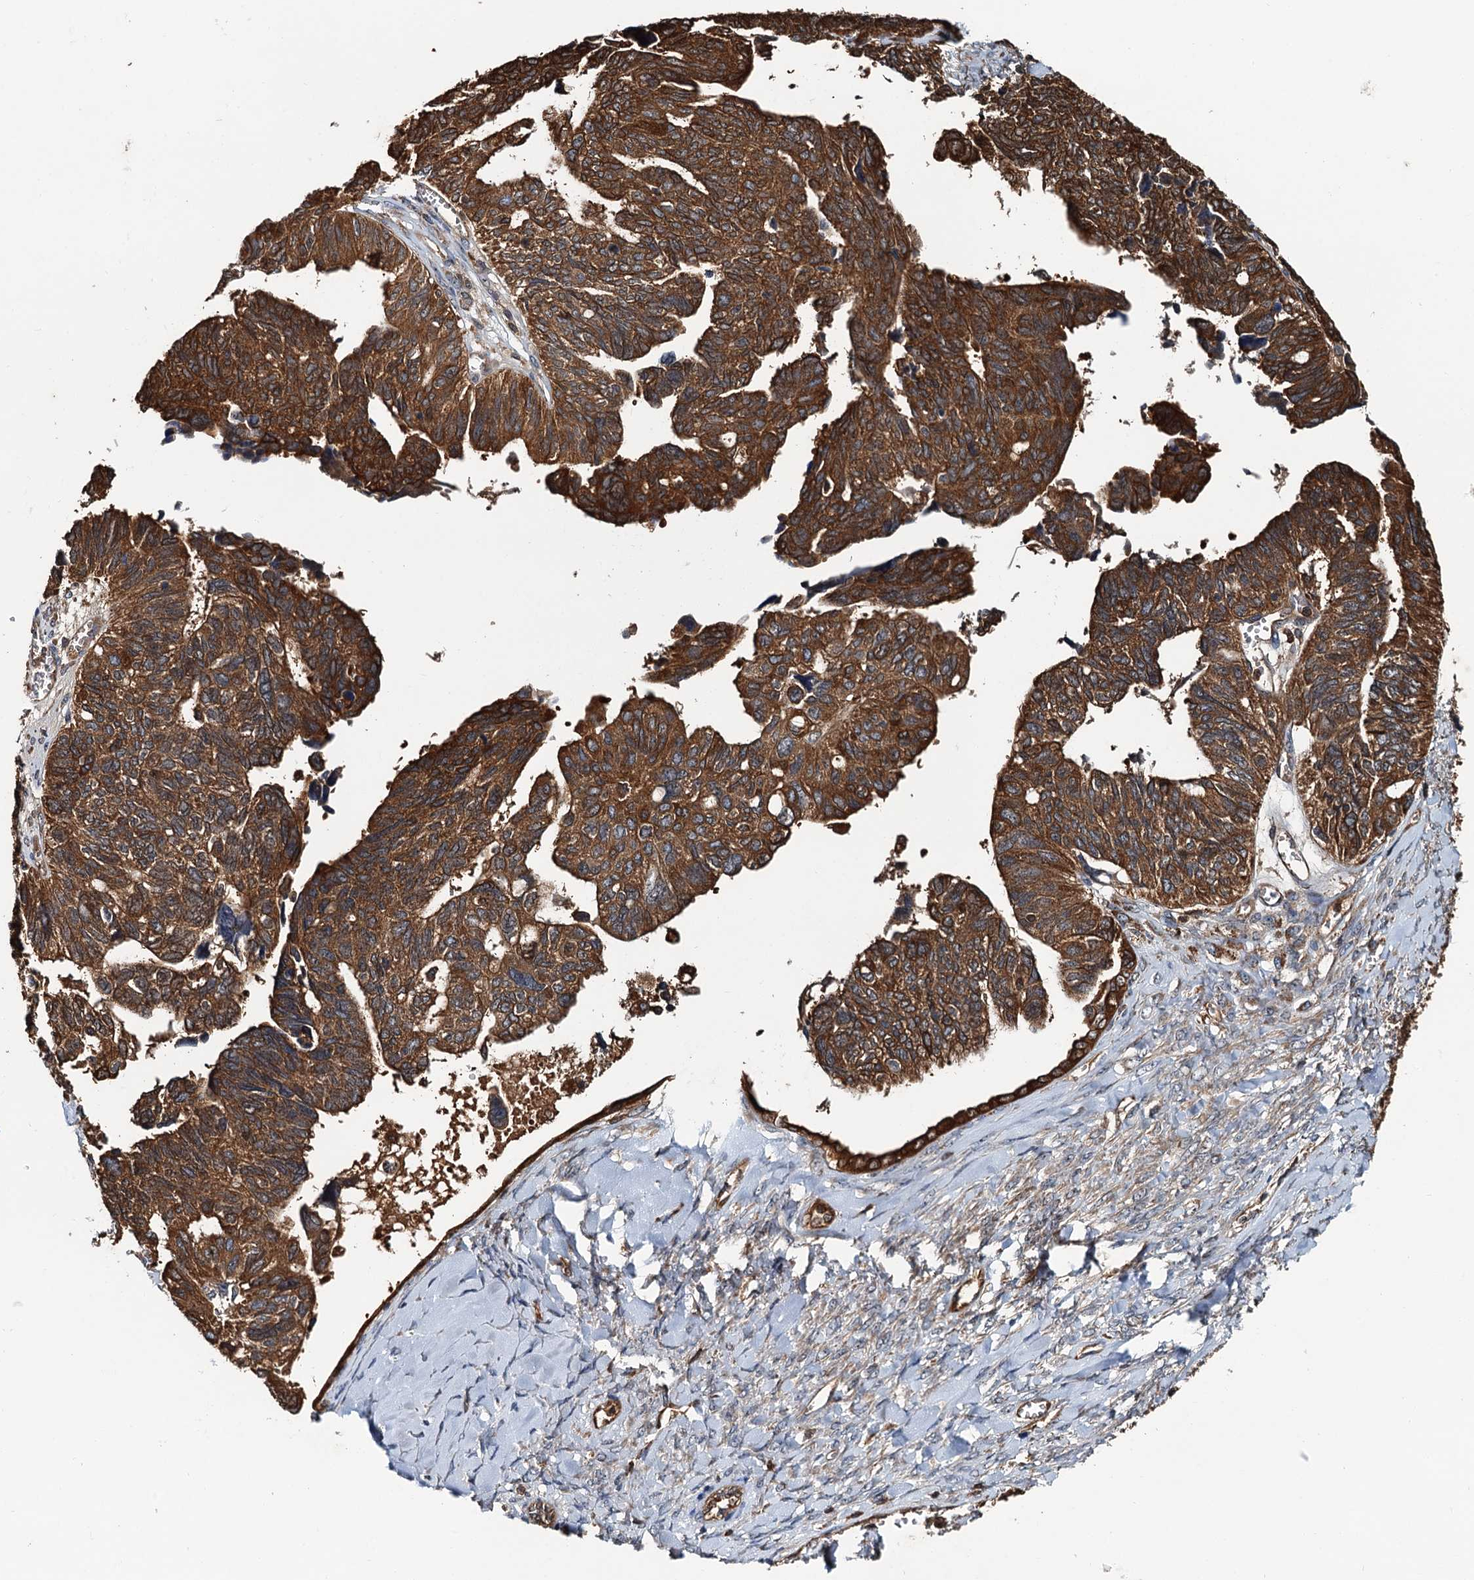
{"staining": {"intensity": "strong", "quantity": ">75%", "location": "cytoplasmic/membranous"}, "tissue": "ovarian cancer", "cell_type": "Tumor cells", "image_type": "cancer", "snomed": [{"axis": "morphology", "description": "Cystadenocarcinoma, serous, NOS"}, {"axis": "topography", "description": "Ovary"}], "caption": "Serous cystadenocarcinoma (ovarian) stained with a protein marker demonstrates strong staining in tumor cells.", "gene": "USP6NL", "patient": {"sex": "female", "age": 79}}